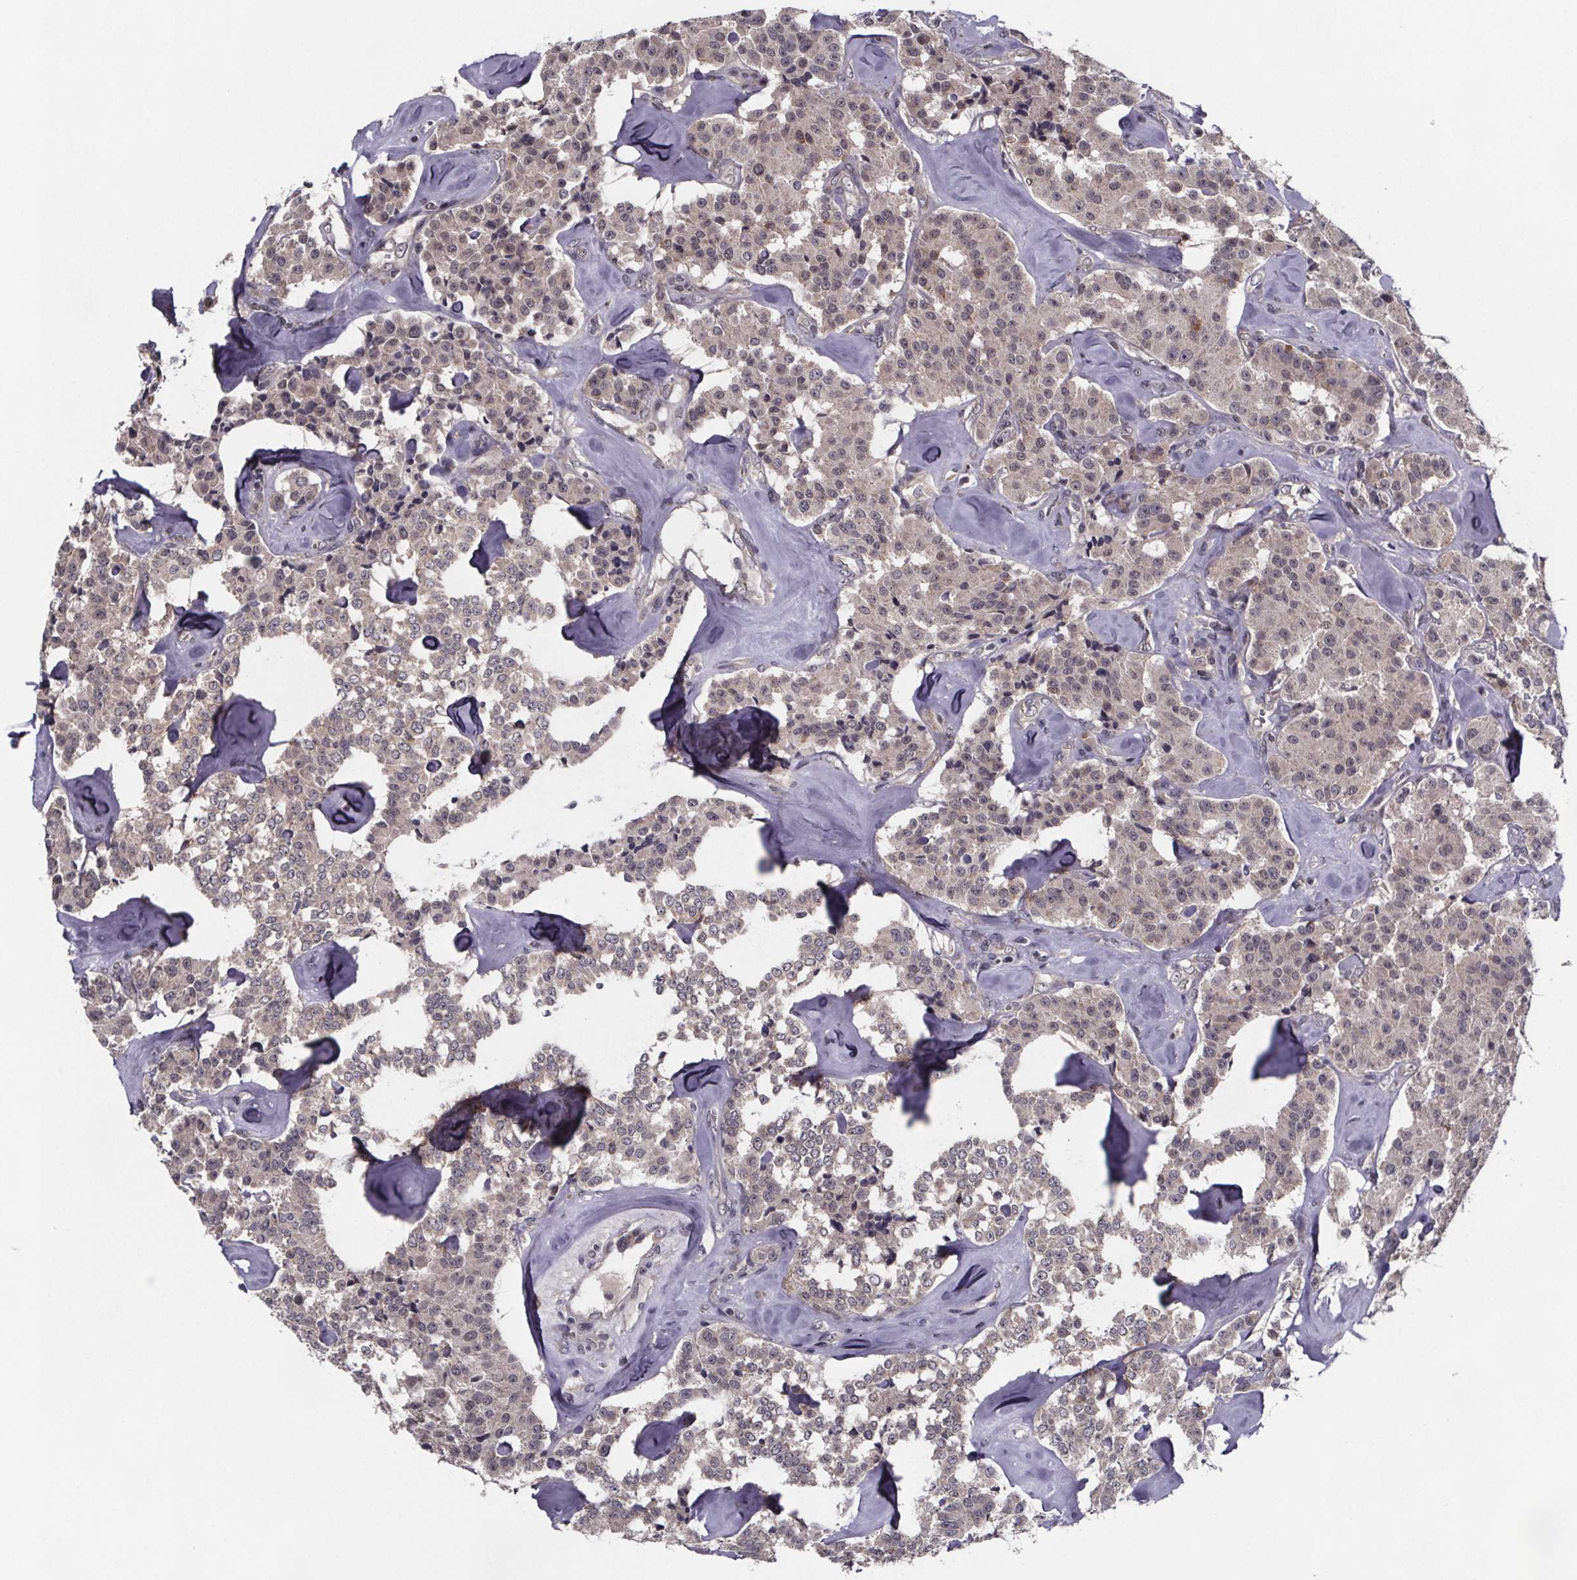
{"staining": {"intensity": "negative", "quantity": "none", "location": "none"}, "tissue": "carcinoid", "cell_type": "Tumor cells", "image_type": "cancer", "snomed": [{"axis": "morphology", "description": "Carcinoid, malignant, NOS"}, {"axis": "topography", "description": "Pancreas"}], "caption": "Protein analysis of carcinoid (malignant) shows no significant staining in tumor cells.", "gene": "FN3KRP", "patient": {"sex": "male", "age": 41}}